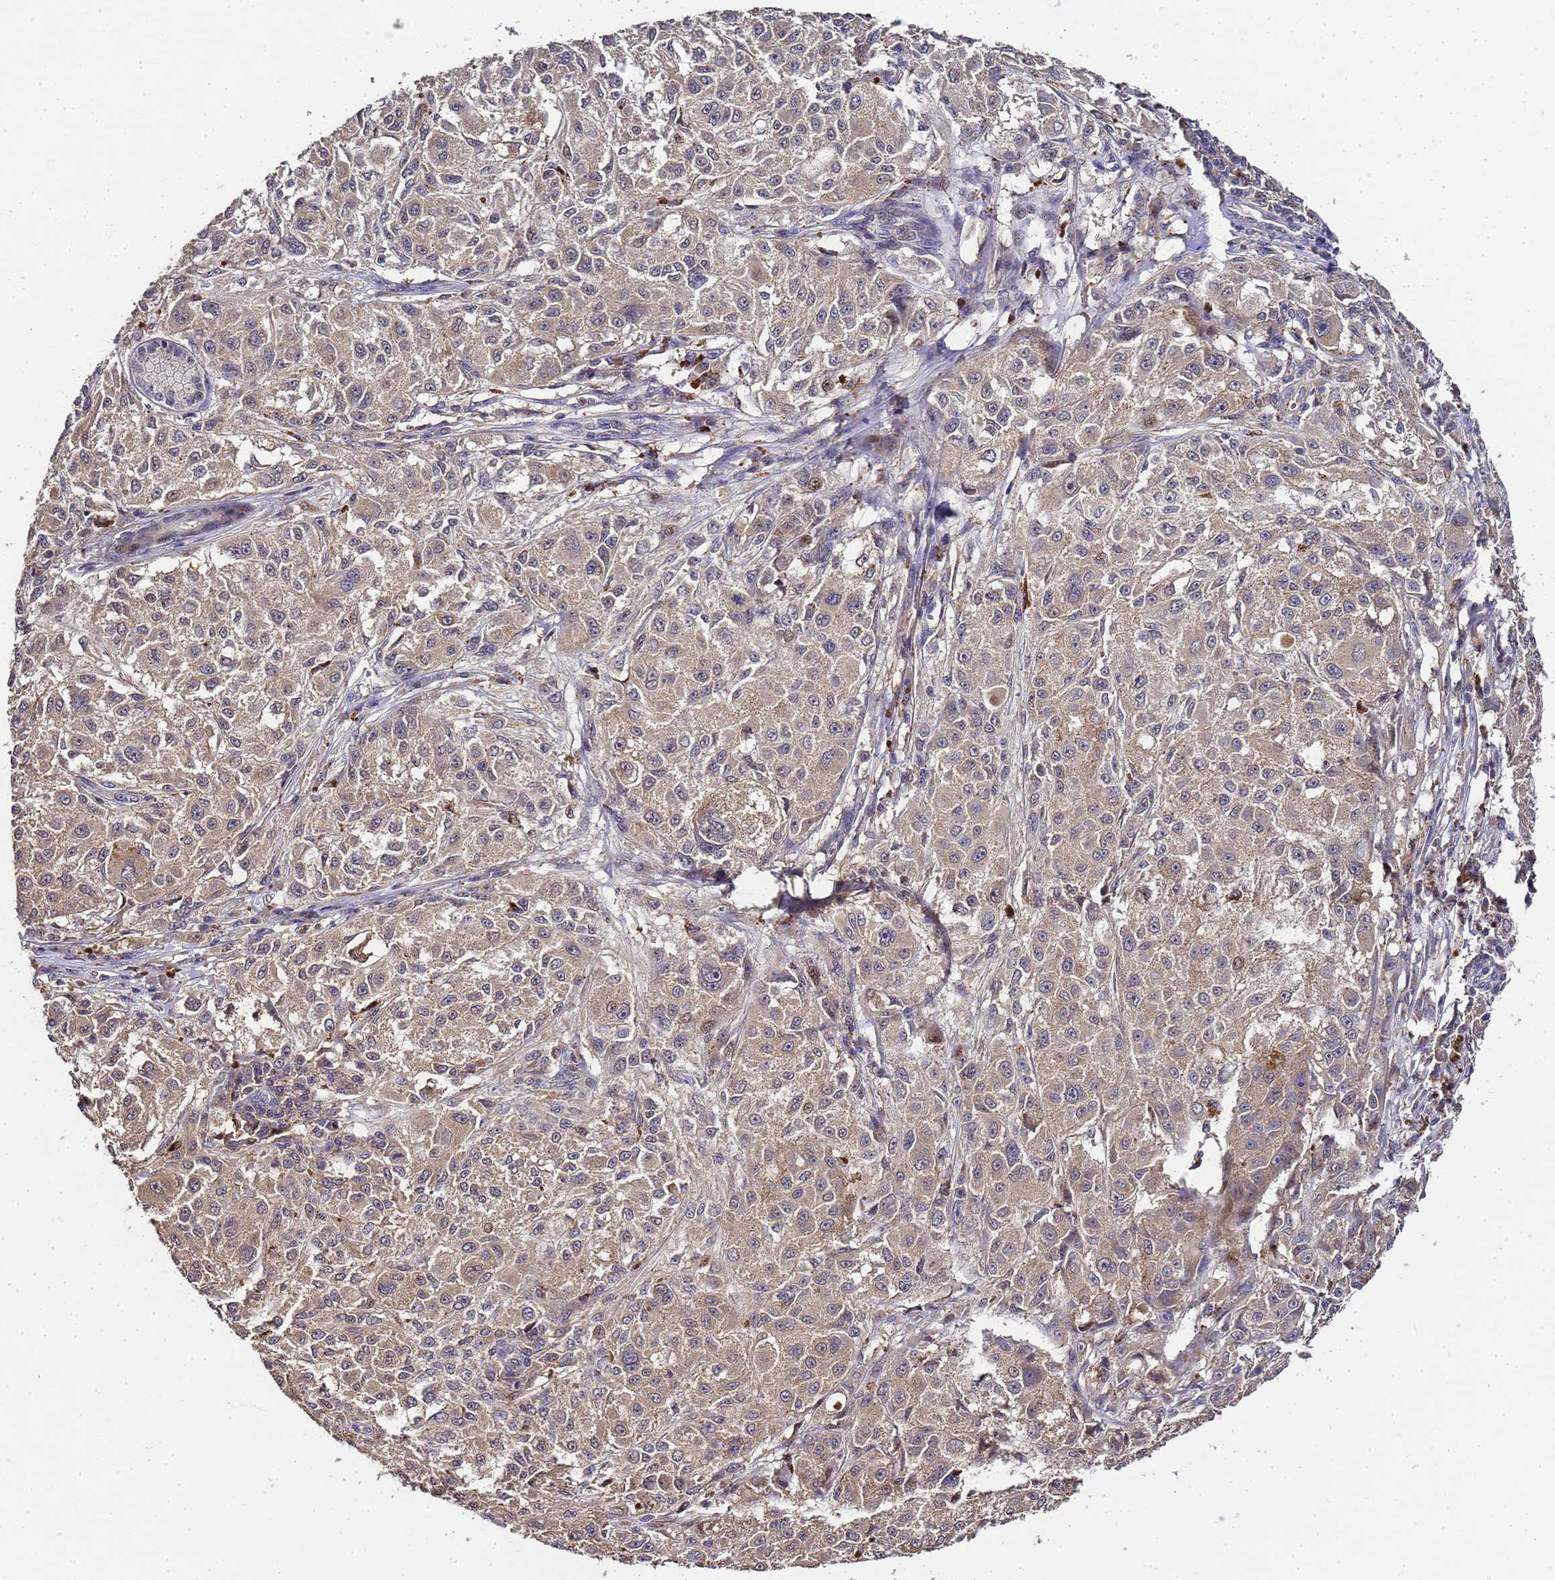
{"staining": {"intensity": "weak", "quantity": "25%-75%", "location": "cytoplasmic/membranous,nuclear"}, "tissue": "melanoma", "cell_type": "Tumor cells", "image_type": "cancer", "snomed": [{"axis": "morphology", "description": "Necrosis, NOS"}, {"axis": "morphology", "description": "Malignant melanoma, NOS"}, {"axis": "topography", "description": "Skin"}], "caption": "Malignant melanoma stained for a protein (brown) reveals weak cytoplasmic/membranous and nuclear positive staining in about 25%-75% of tumor cells.", "gene": "LGI4", "patient": {"sex": "female", "age": 87}}